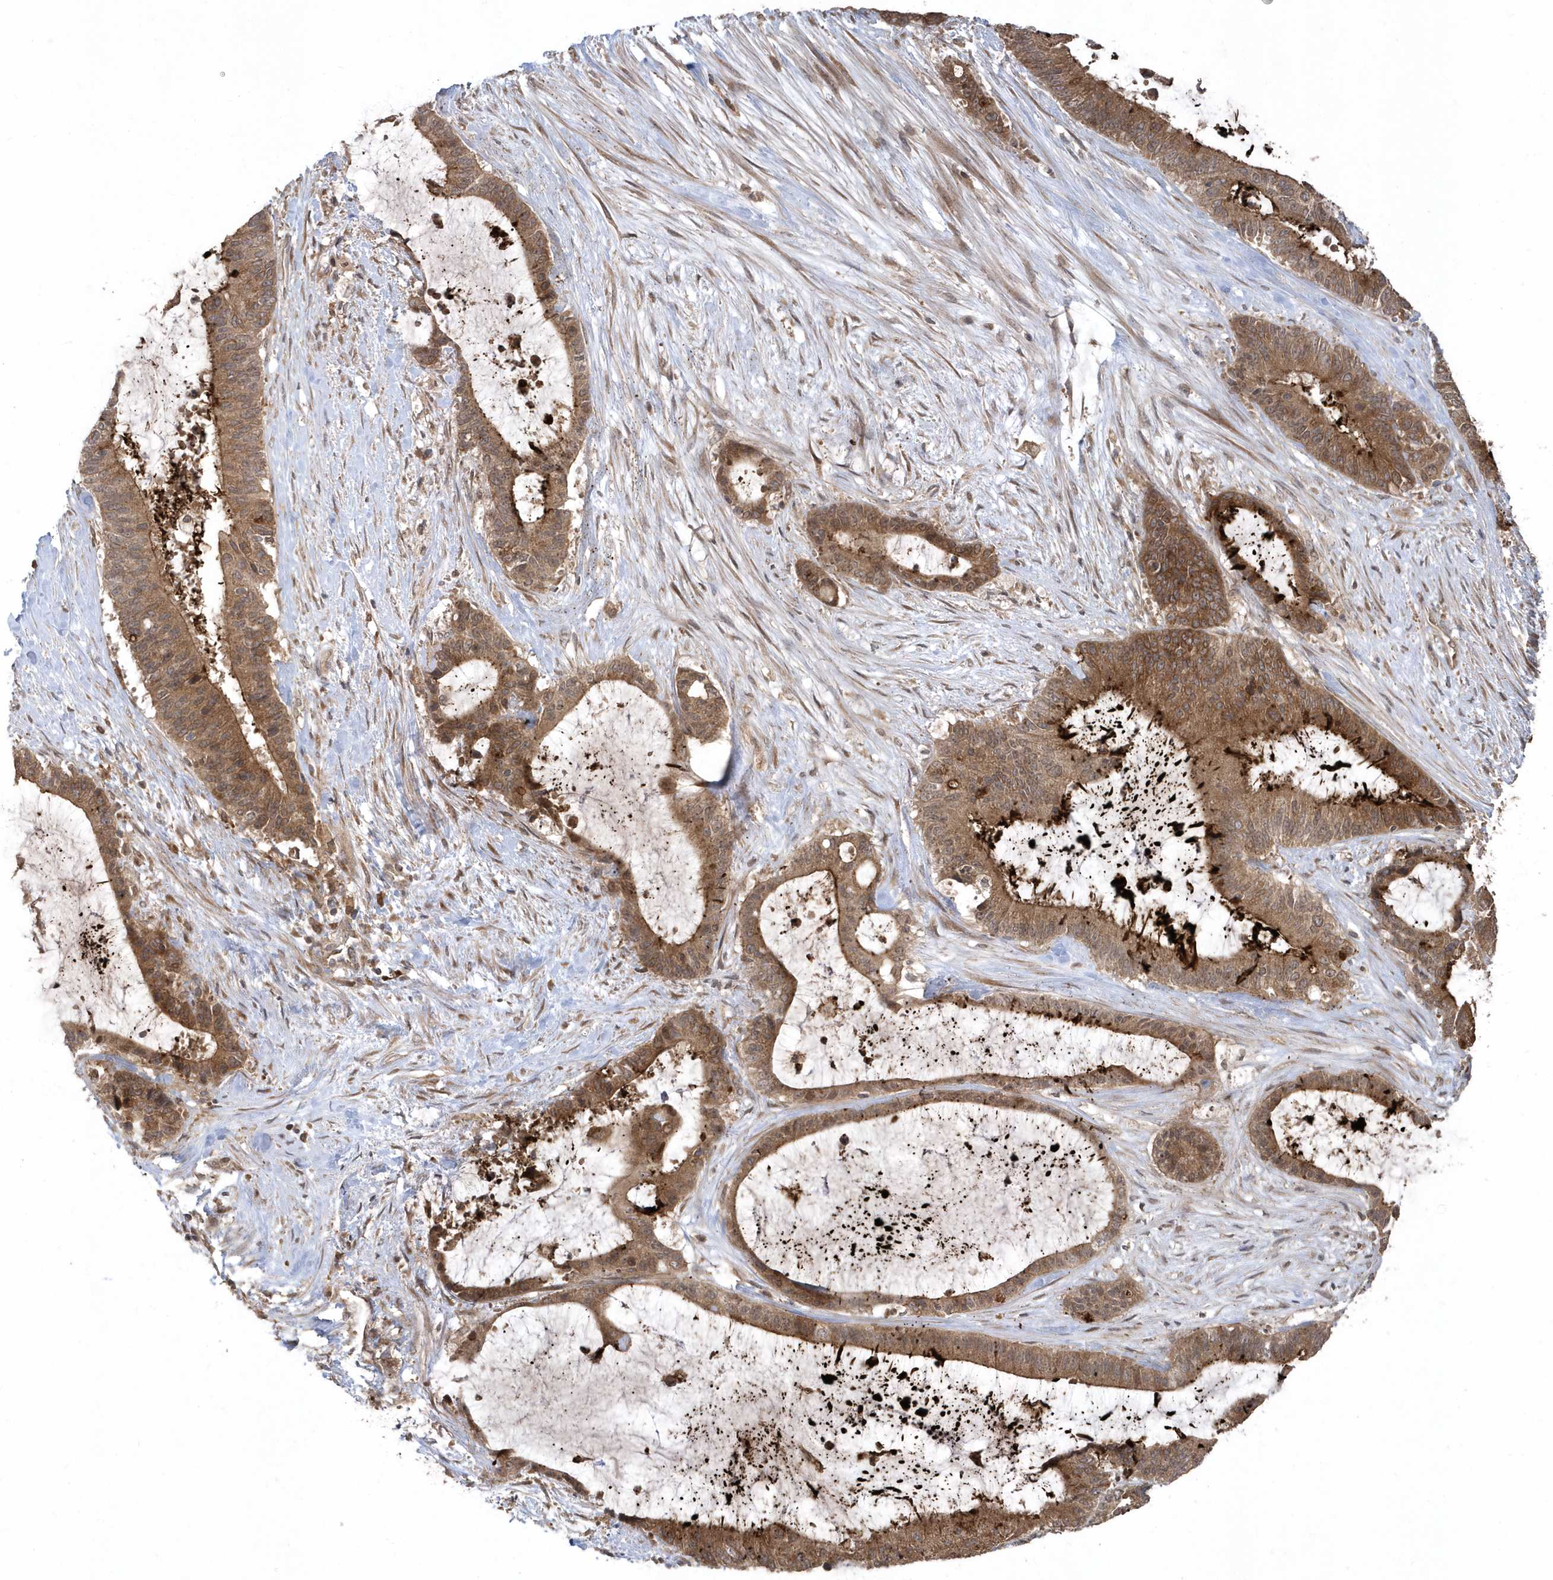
{"staining": {"intensity": "moderate", "quantity": ">75%", "location": "cytoplasmic/membranous"}, "tissue": "liver cancer", "cell_type": "Tumor cells", "image_type": "cancer", "snomed": [{"axis": "morphology", "description": "Normal tissue, NOS"}, {"axis": "morphology", "description": "Cholangiocarcinoma"}, {"axis": "topography", "description": "Liver"}, {"axis": "topography", "description": "Peripheral nerve tissue"}], "caption": "Immunohistochemistry (IHC) of human liver cancer shows medium levels of moderate cytoplasmic/membranous expression in approximately >75% of tumor cells.", "gene": "HERPUD1", "patient": {"sex": "female", "age": 73}}